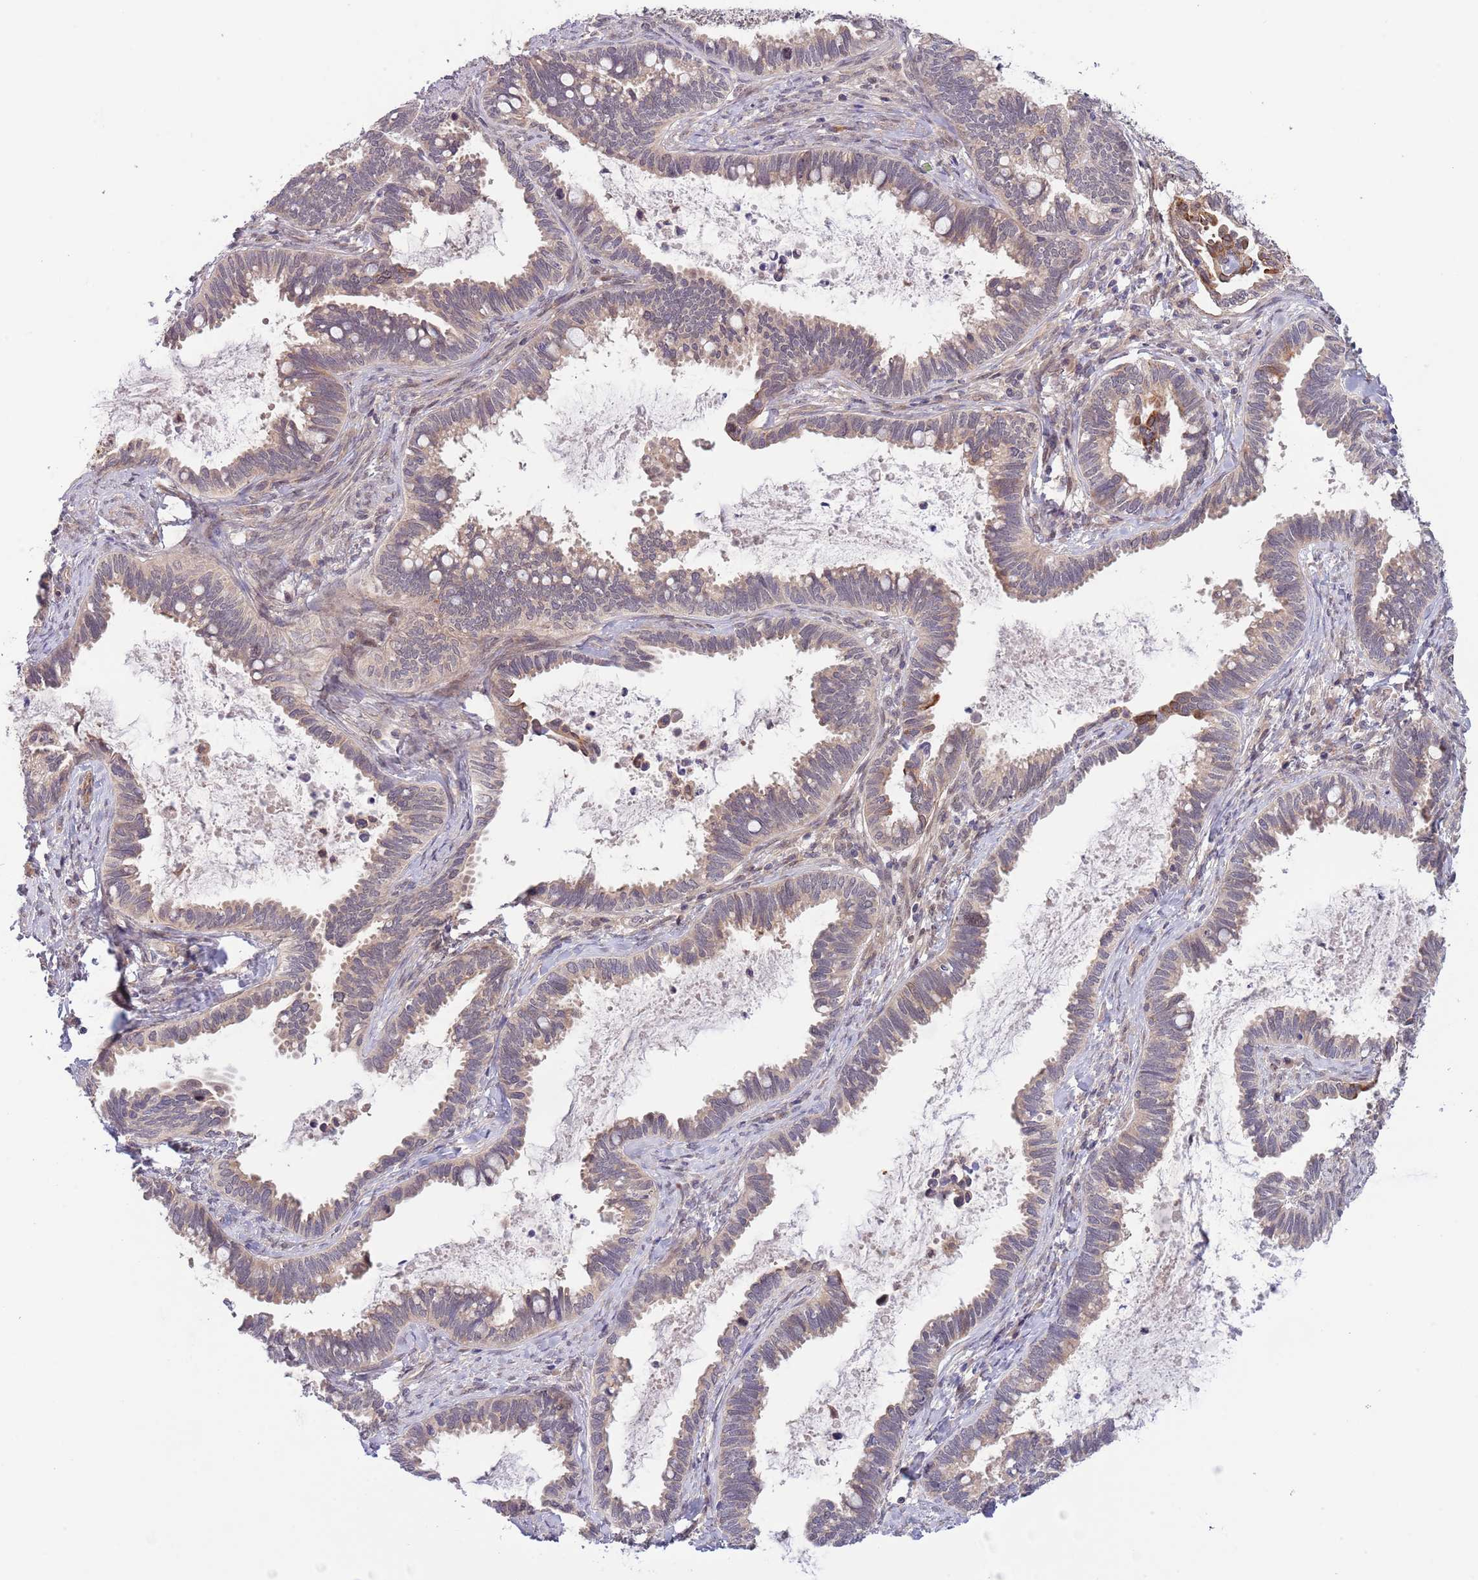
{"staining": {"intensity": "strong", "quantity": "<25%", "location": "cytoplasmic/membranous"}, "tissue": "cervical cancer", "cell_type": "Tumor cells", "image_type": "cancer", "snomed": [{"axis": "morphology", "description": "Adenocarcinoma, NOS"}, {"axis": "topography", "description": "Cervix"}], "caption": "About <25% of tumor cells in human cervical adenocarcinoma display strong cytoplasmic/membranous protein staining as visualized by brown immunohistochemical staining.", "gene": "PRR16", "patient": {"sex": "female", "age": 37}}